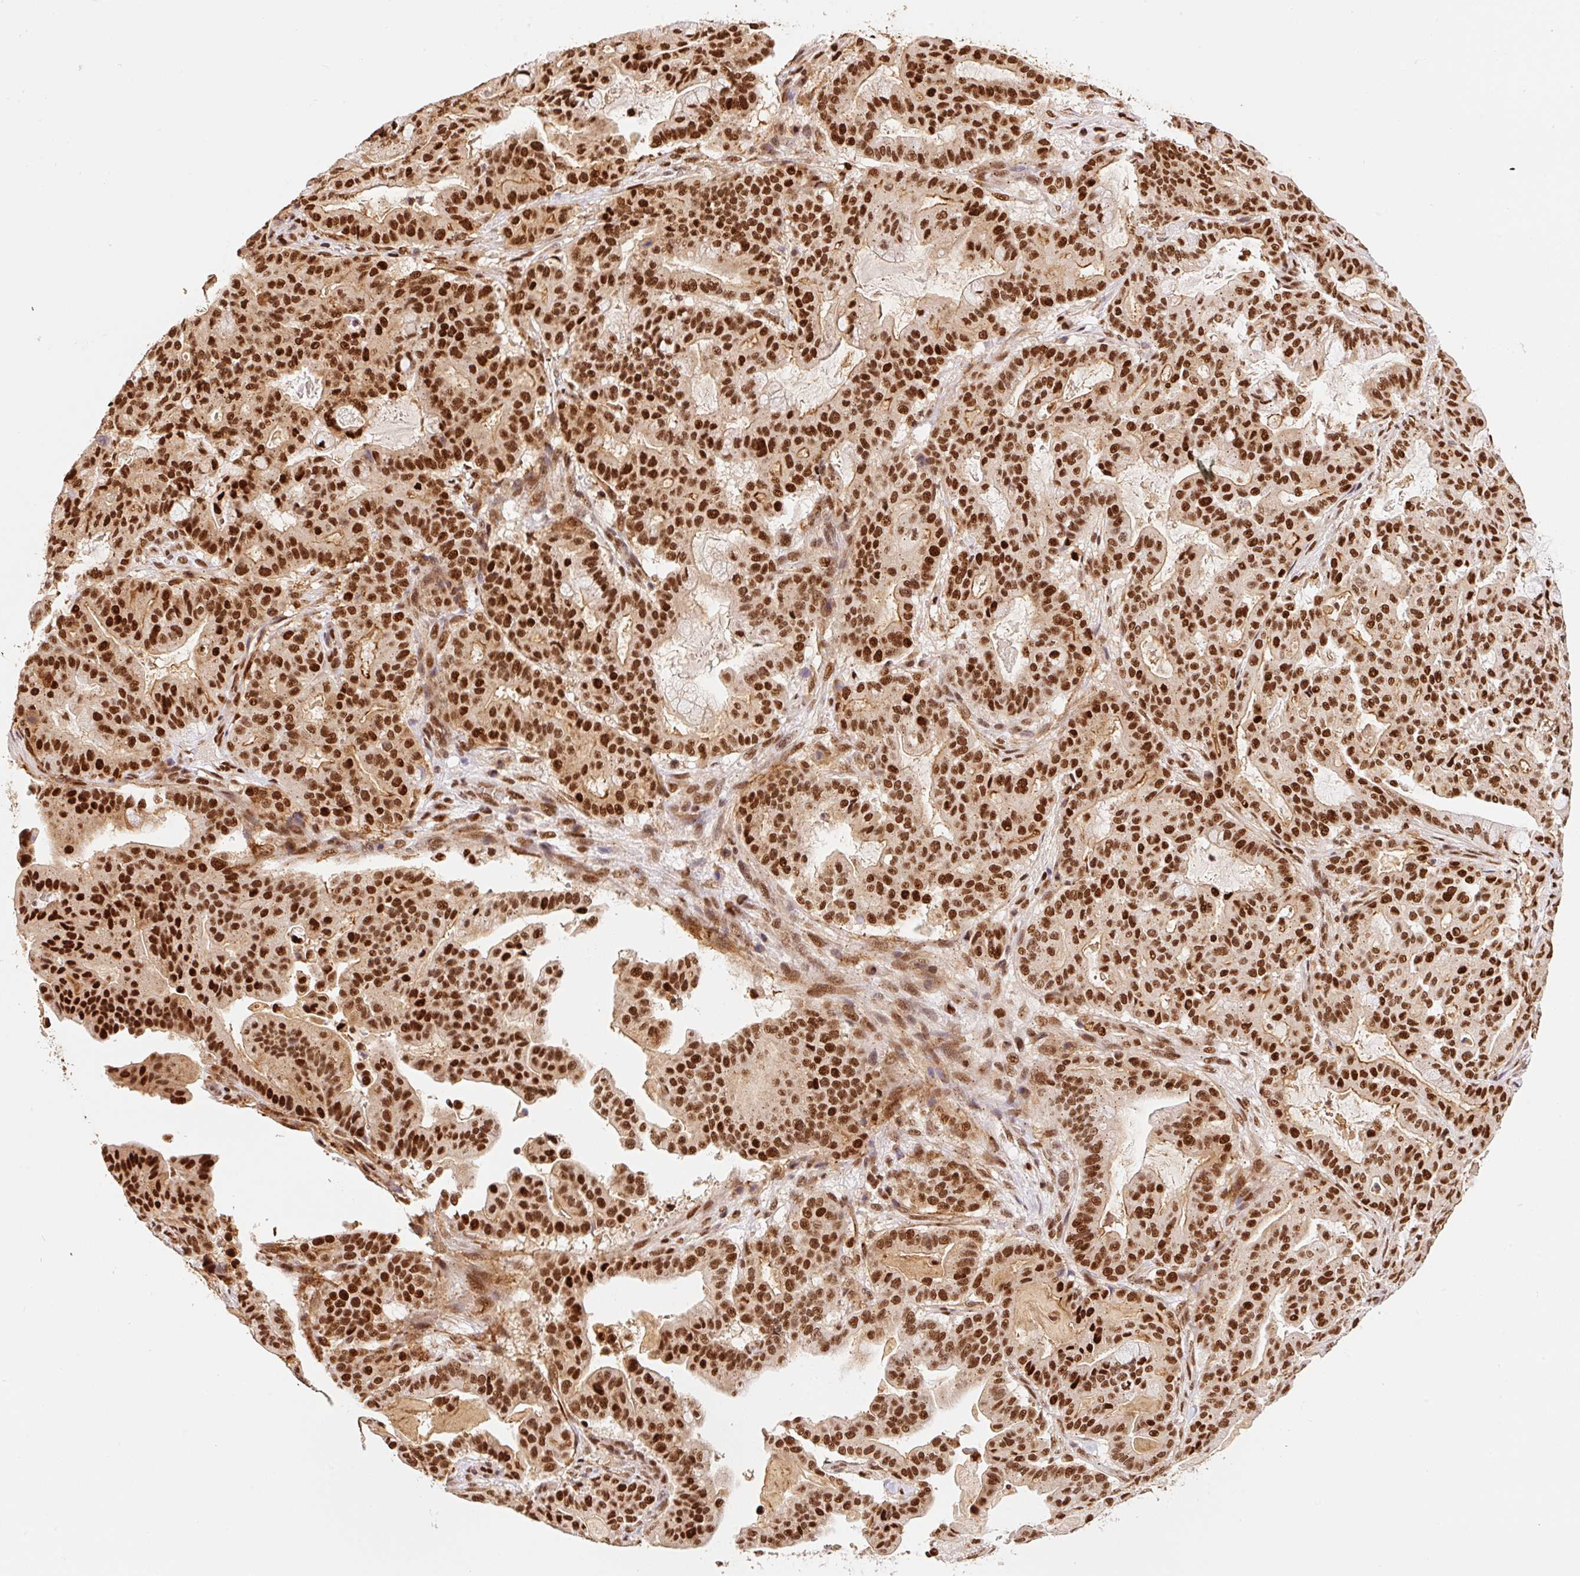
{"staining": {"intensity": "strong", "quantity": ">75%", "location": "nuclear"}, "tissue": "pancreatic cancer", "cell_type": "Tumor cells", "image_type": "cancer", "snomed": [{"axis": "morphology", "description": "Adenocarcinoma, NOS"}, {"axis": "topography", "description": "Pancreas"}], "caption": "The photomicrograph reveals staining of adenocarcinoma (pancreatic), revealing strong nuclear protein positivity (brown color) within tumor cells.", "gene": "GPR139", "patient": {"sex": "male", "age": 63}}